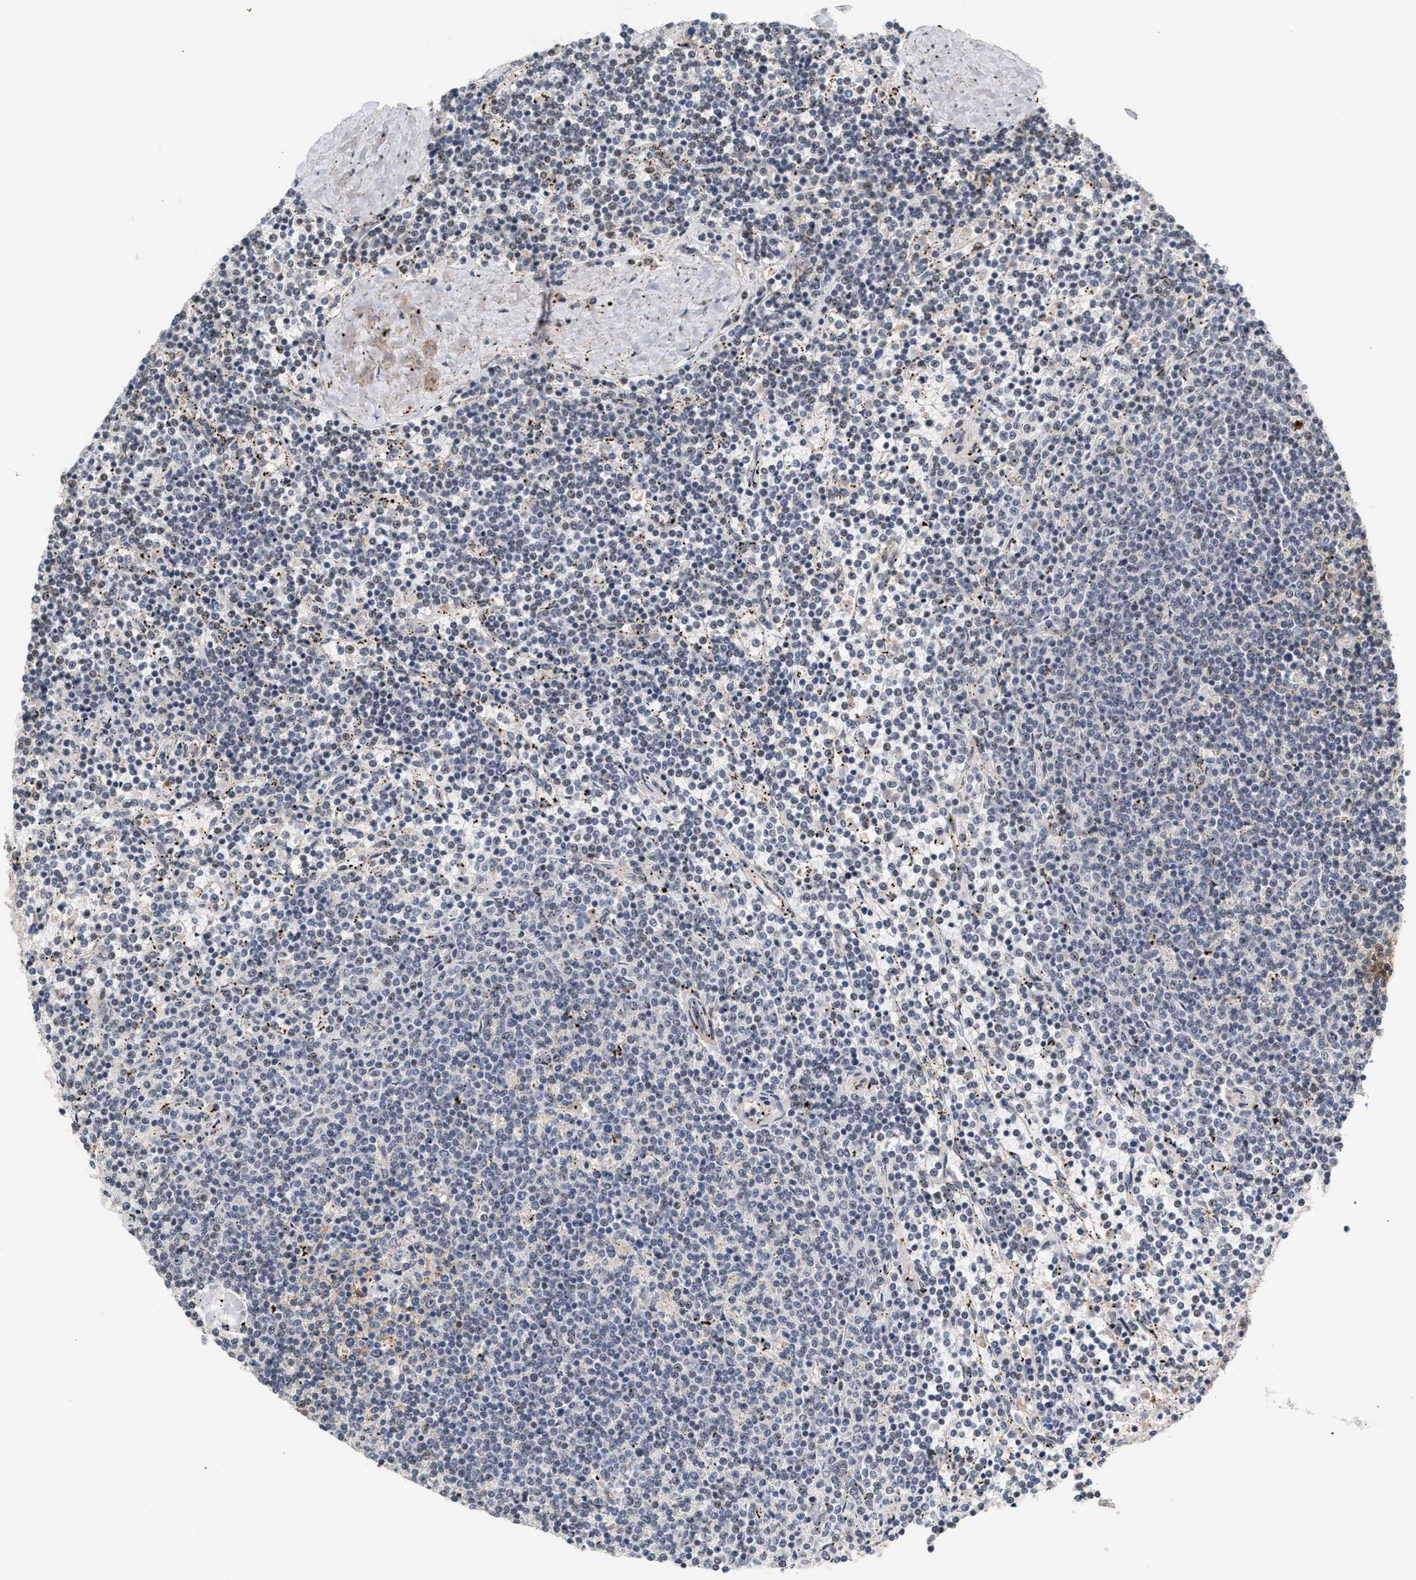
{"staining": {"intensity": "negative", "quantity": "none", "location": "none"}, "tissue": "lymphoma", "cell_type": "Tumor cells", "image_type": "cancer", "snomed": [{"axis": "morphology", "description": "Malignant lymphoma, non-Hodgkin's type, Low grade"}, {"axis": "topography", "description": "Spleen"}], "caption": "Immunohistochemistry photomicrograph of malignant lymphoma, non-Hodgkin's type (low-grade) stained for a protein (brown), which demonstrates no positivity in tumor cells.", "gene": "PLXND1", "patient": {"sex": "female", "age": 50}}